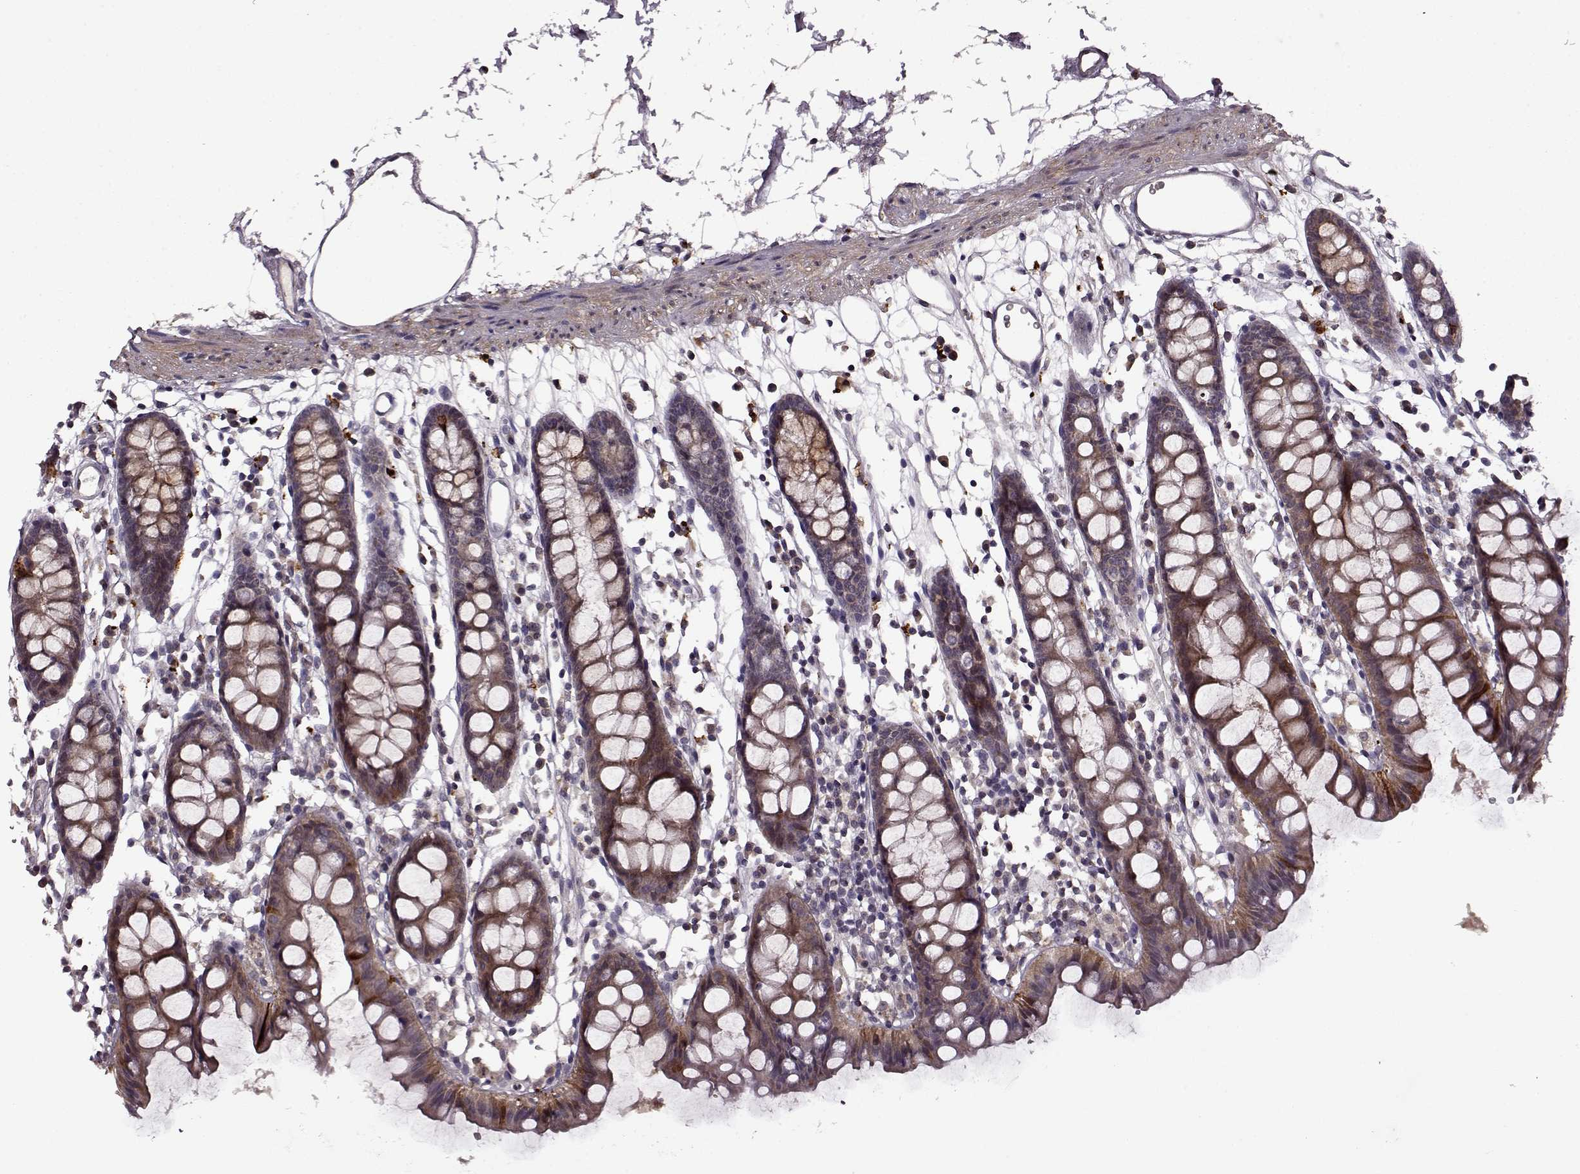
{"staining": {"intensity": "negative", "quantity": "none", "location": "none"}, "tissue": "colon", "cell_type": "Endothelial cells", "image_type": "normal", "snomed": [{"axis": "morphology", "description": "Normal tissue, NOS"}, {"axis": "topography", "description": "Colon"}], "caption": "Immunohistochemical staining of unremarkable human colon displays no significant expression in endothelial cells.", "gene": "MAIP1", "patient": {"sex": "male", "age": 47}}